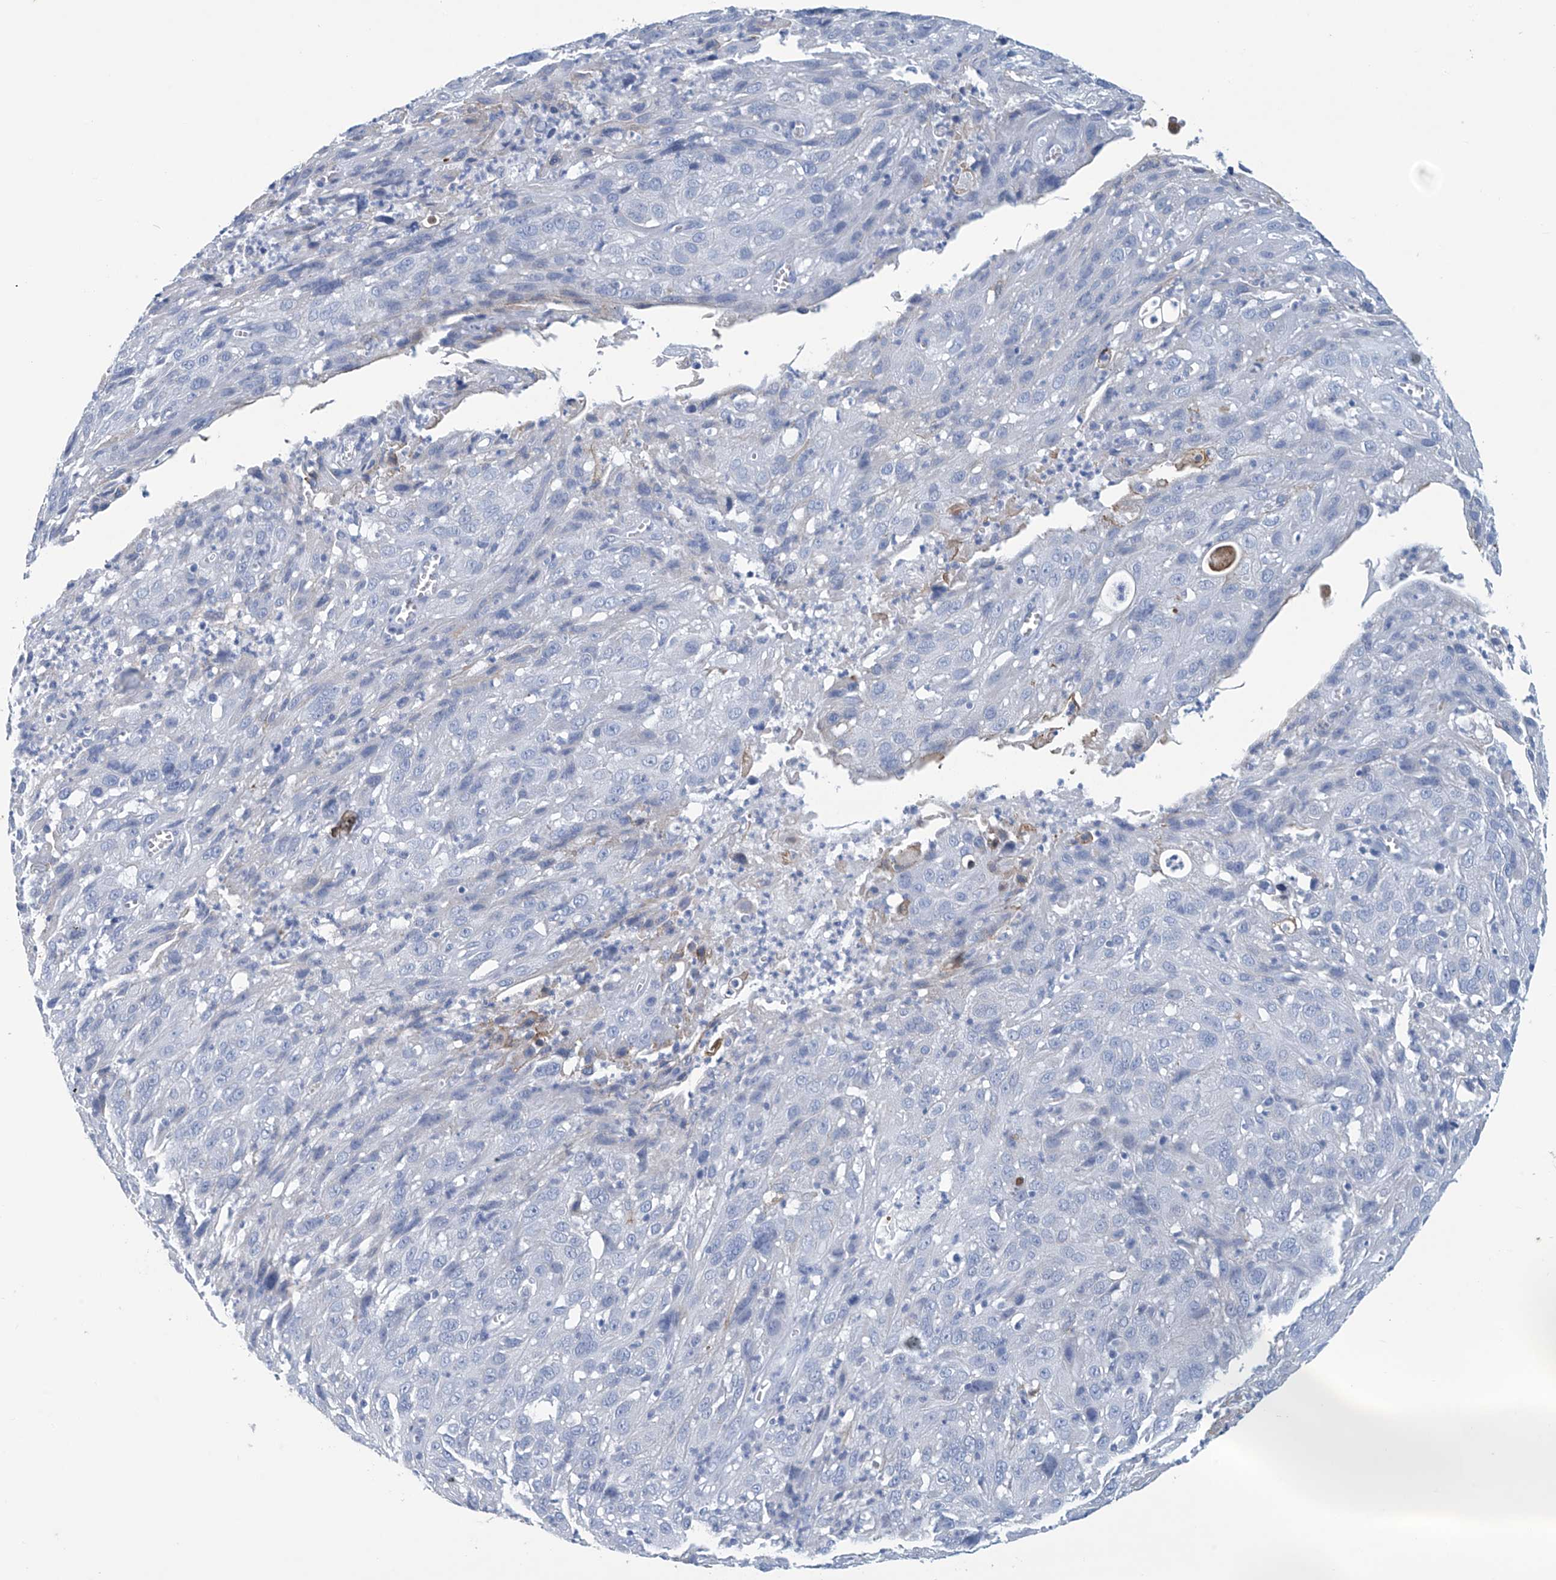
{"staining": {"intensity": "negative", "quantity": "none", "location": "none"}, "tissue": "cervical cancer", "cell_type": "Tumor cells", "image_type": "cancer", "snomed": [{"axis": "morphology", "description": "Squamous cell carcinoma, NOS"}, {"axis": "topography", "description": "Cervix"}], "caption": "Cervical cancer was stained to show a protein in brown. There is no significant expression in tumor cells. The staining was performed using DAB (3,3'-diaminobenzidine) to visualize the protein expression in brown, while the nuclei were stained in blue with hematoxylin (Magnification: 20x).", "gene": "DSP", "patient": {"sex": "female", "age": 32}}